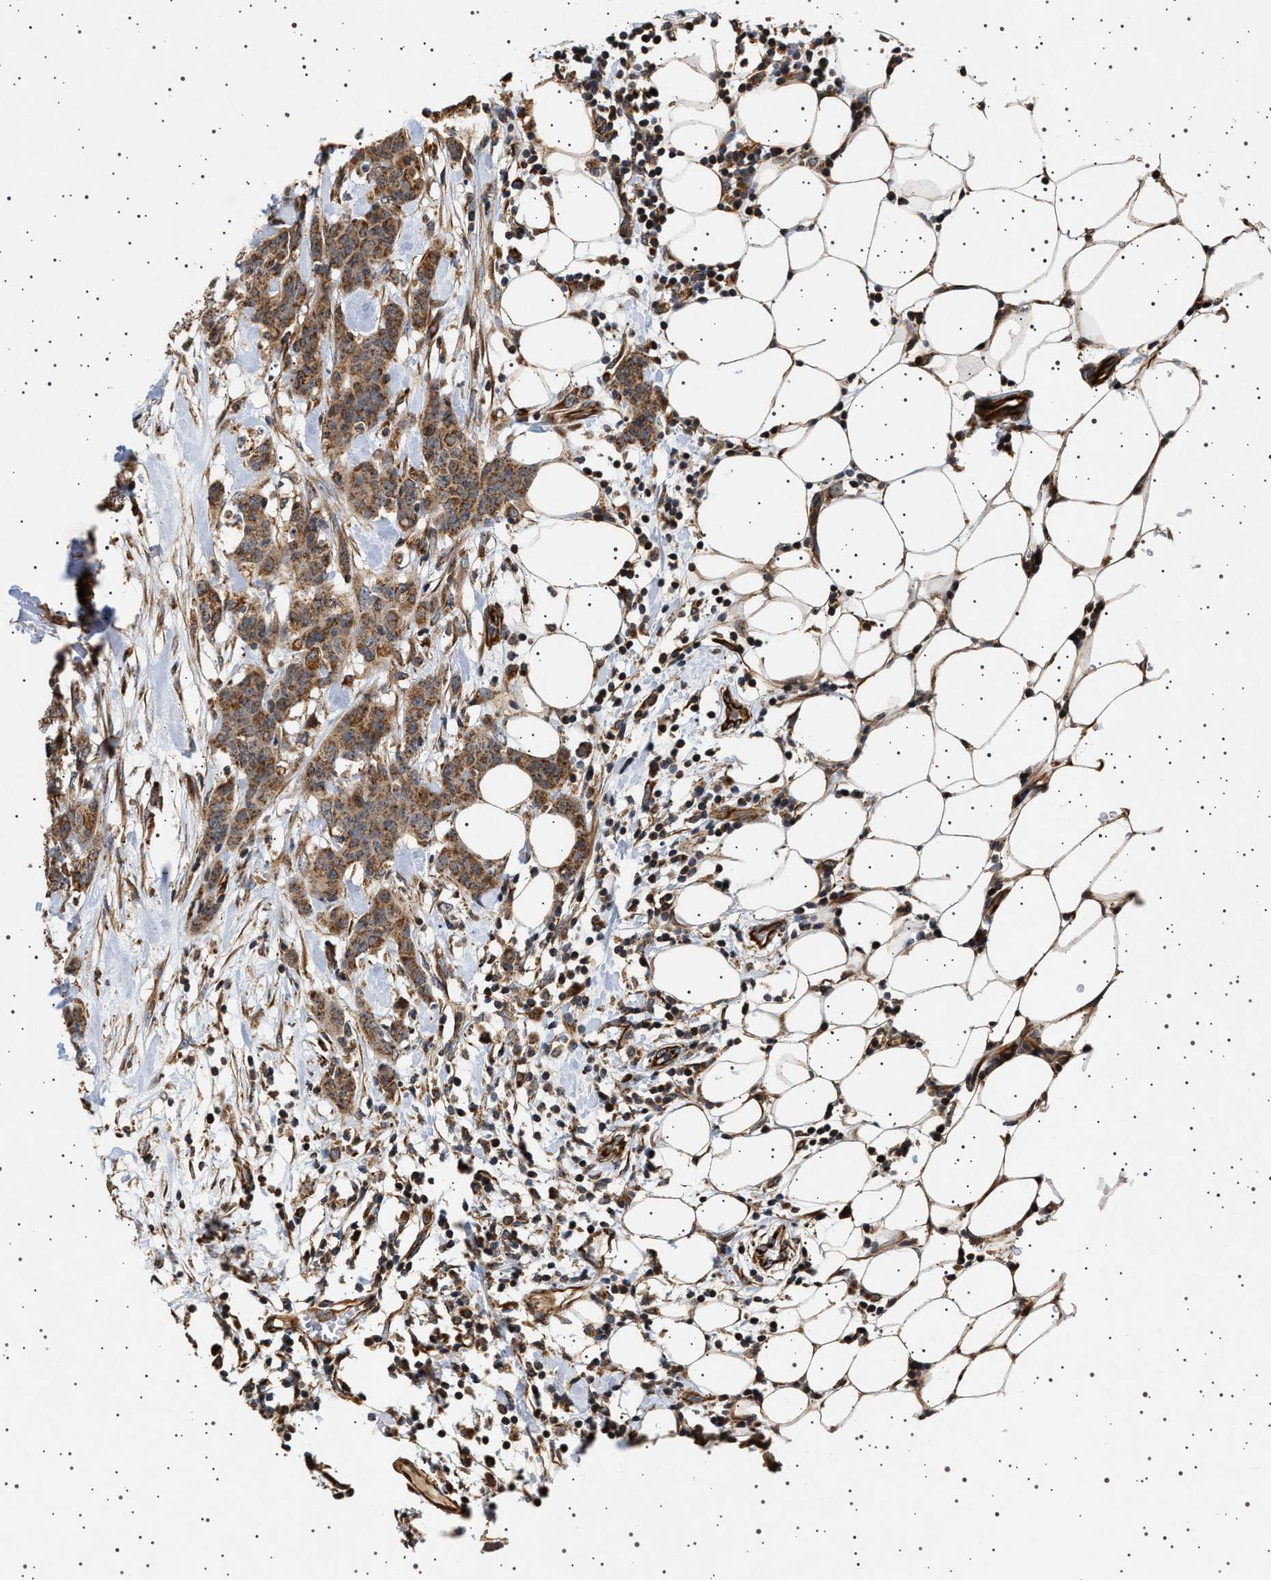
{"staining": {"intensity": "moderate", "quantity": ">75%", "location": "cytoplasmic/membranous"}, "tissue": "breast cancer", "cell_type": "Tumor cells", "image_type": "cancer", "snomed": [{"axis": "morphology", "description": "Normal tissue, NOS"}, {"axis": "morphology", "description": "Duct carcinoma"}, {"axis": "topography", "description": "Breast"}], "caption": "This image displays immunohistochemistry staining of human breast invasive ductal carcinoma, with medium moderate cytoplasmic/membranous positivity in about >75% of tumor cells.", "gene": "TRUB2", "patient": {"sex": "female", "age": 40}}